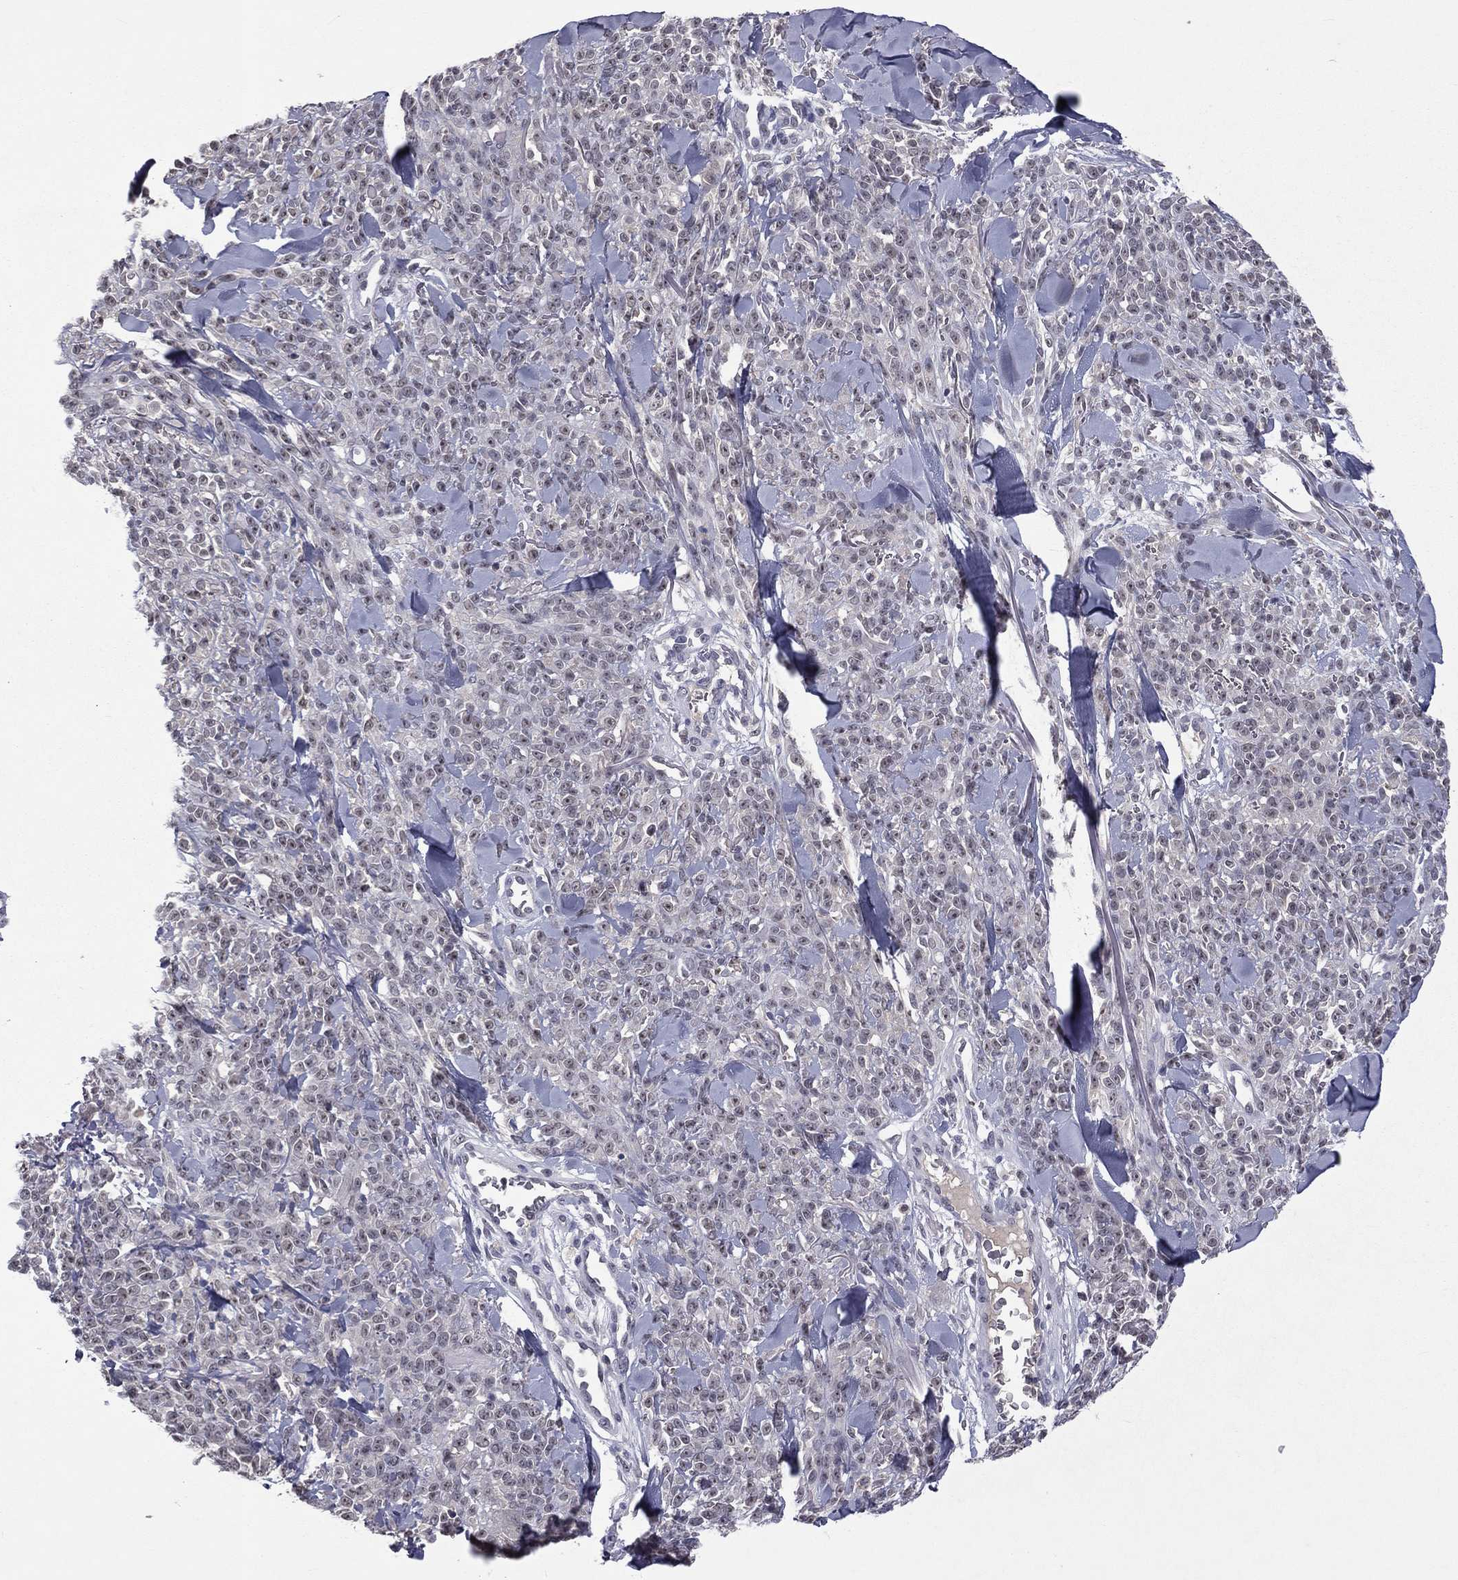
{"staining": {"intensity": "negative", "quantity": "none", "location": "none"}, "tissue": "melanoma", "cell_type": "Tumor cells", "image_type": "cancer", "snomed": [{"axis": "morphology", "description": "Malignant melanoma, NOS"}, {"axis": "topography", "description": "Skin"}, {"axis": "topography", "description": "Skin of trunk"}], "caption": "High power microscopy histopathology image of an IHC image of malignant melanoma, revealing no significant positivity in tumor cells.", "gene": "DSG4", "patient": {"sex": "male", "age": 74}}